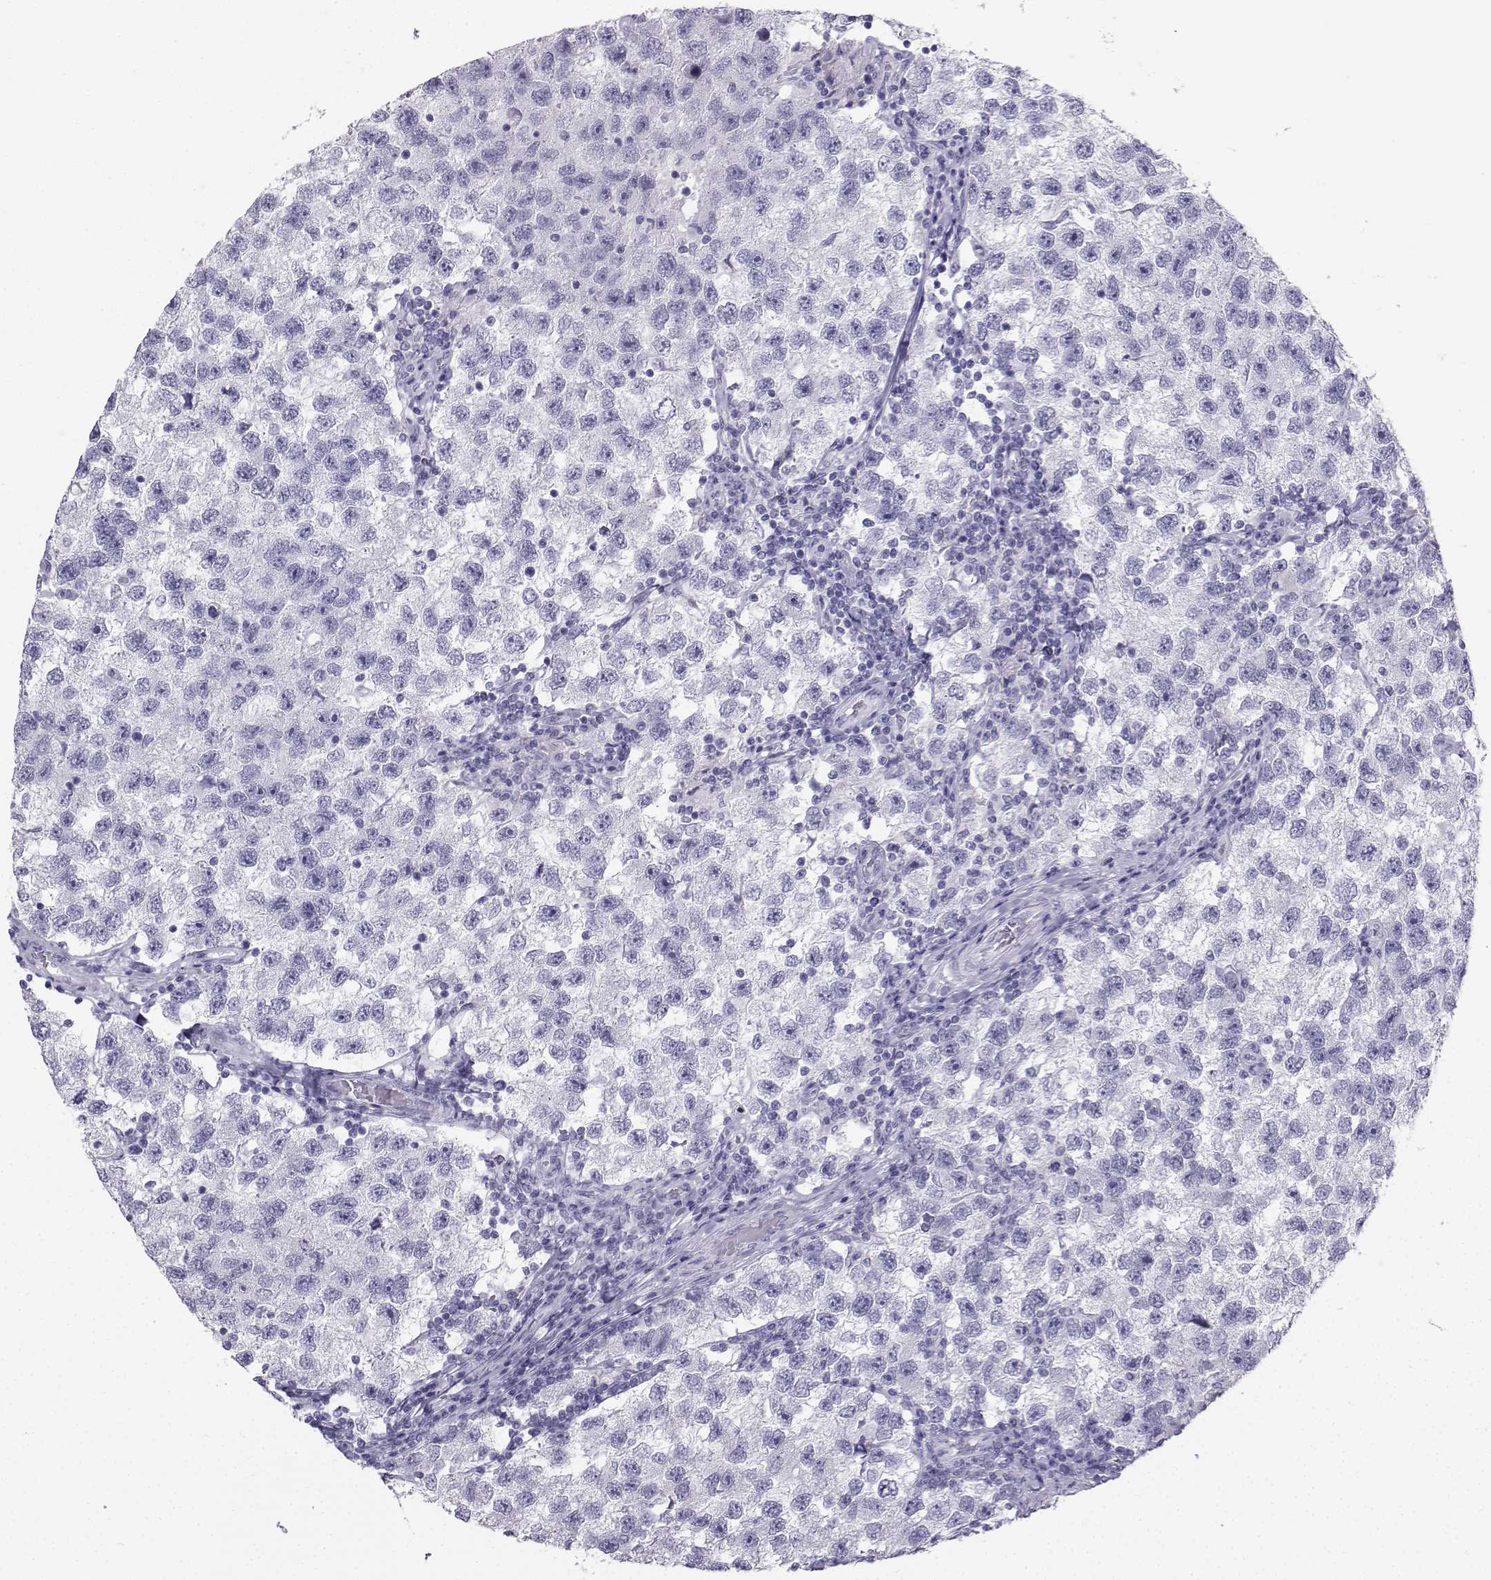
{"staining": {"intensity": "negative", "quantity": "none", "location": "none"}, "tissue": "testis cancer", "cell_type": "Tumor cells", "image_type": "cancer", "snomed": [{"axis": "morphology", "description": "Seminoma, NOS"}, {"axis": "topography", "description": "Testis"}], "caption": "The immunohistochemistry (IHC) image has no significant expression in tumor cells of testis seminoma tissue. Brightfield microscopy of immunohistochemistry stained with DAB (3,3'-diaminobenzidine) (brown) and hematoxylin (blue), captured at high magnification.", "gene": "IQCD", "patient": {"sex": "male", "age": 26}}